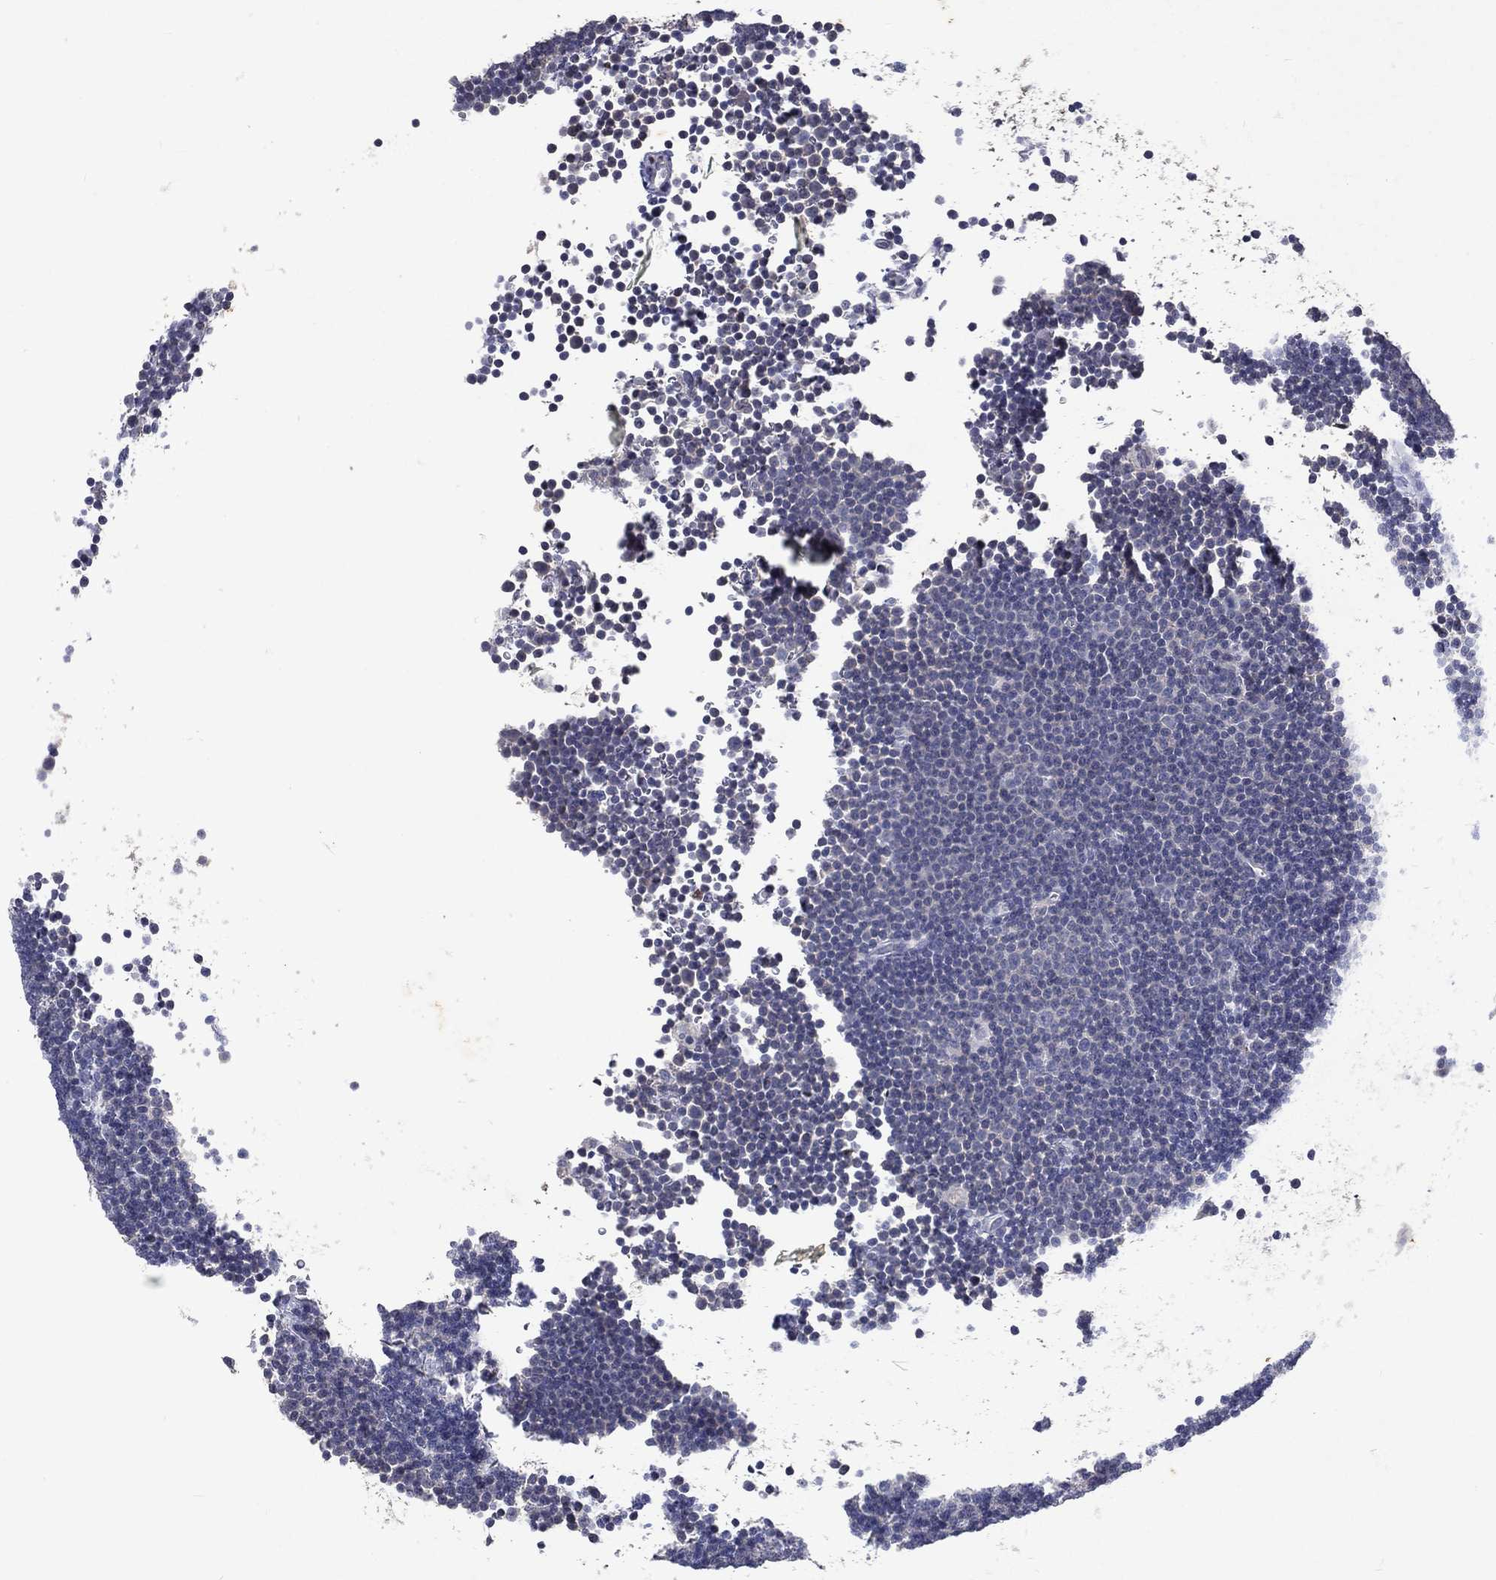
{"staining": {"intensity": "negative", "quantity": "none", "location": "none"}, "tissue": "lymphoma", "cell_type": "Tumor cells", "image_type": "cancer", "snomed": [{"axis": "morphology", "description": "Malignant lymphoma, non-Hodgkin's type, Low grade"}, {"axis": "topography", "description": "Brain"}], "caption": "Immunohistochemistry (IHC) micrograph of neoplastic tissue: human low-grade malignant lymphoma, non-Hodgkin's type stained with DAB shows no significant protein expression in tumor cells.", "gene": "SLC34A2", "patient": {"sex": "female", "age": 66}}